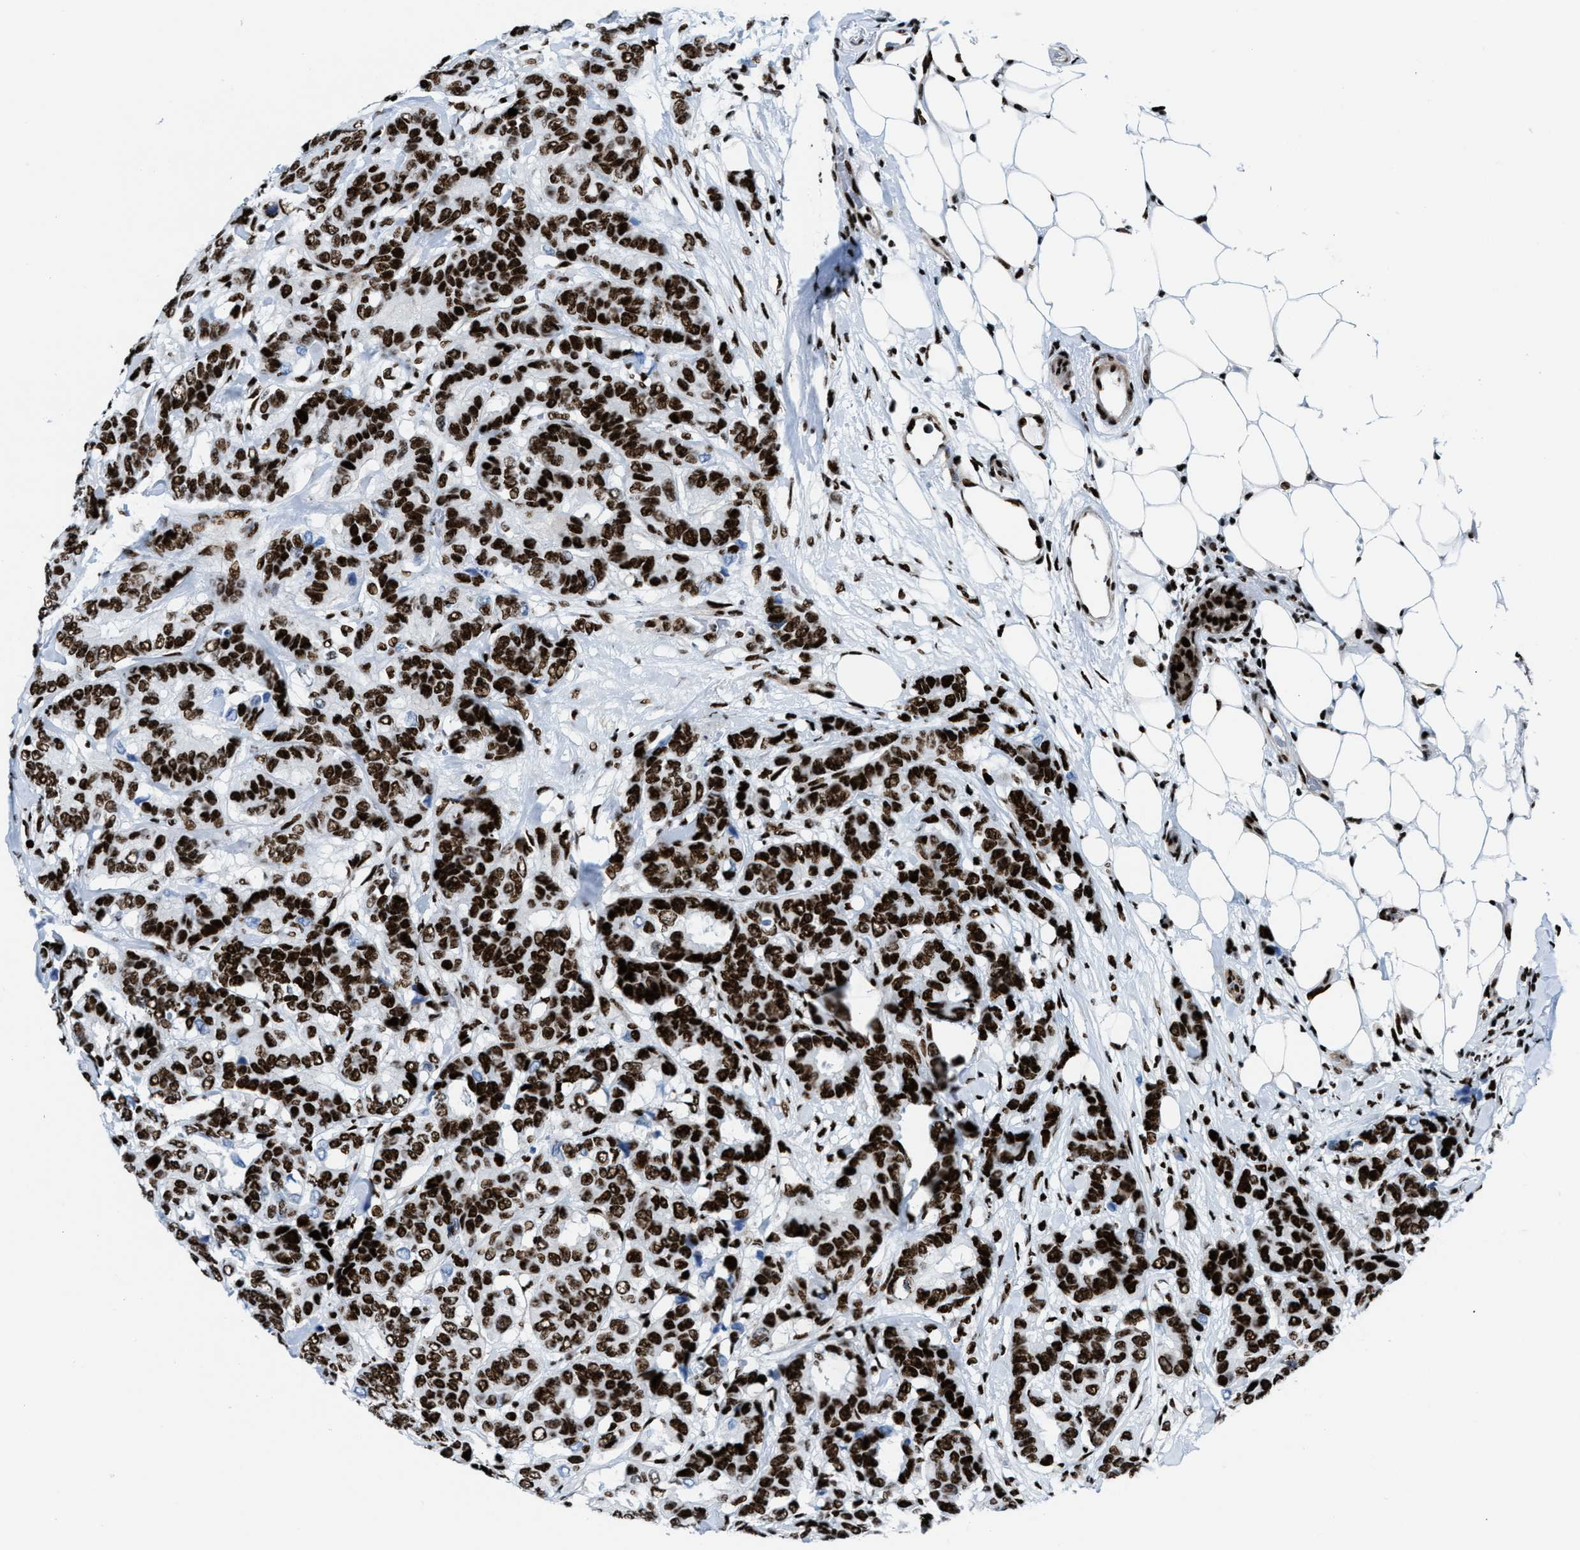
{"staining": {"intensity": "strong", "quantity": ">75%", "location": "nuclear"}, "tissue": "breast cancer", "cell_type": "Tumor cells", "image_type": "cancer", "snomed": [{"axis": "morphology", "description": "Duct carcinoma"}, {"axis": "topography", "description": "Breast"}], "caption": "This image displays IHC staining of breast invasive ductal carcinoma, with high strong nuclear positivity in about >75% of tumor cells.", "gene": "NONO", "patient": {"sex": "female", "age": 87}}